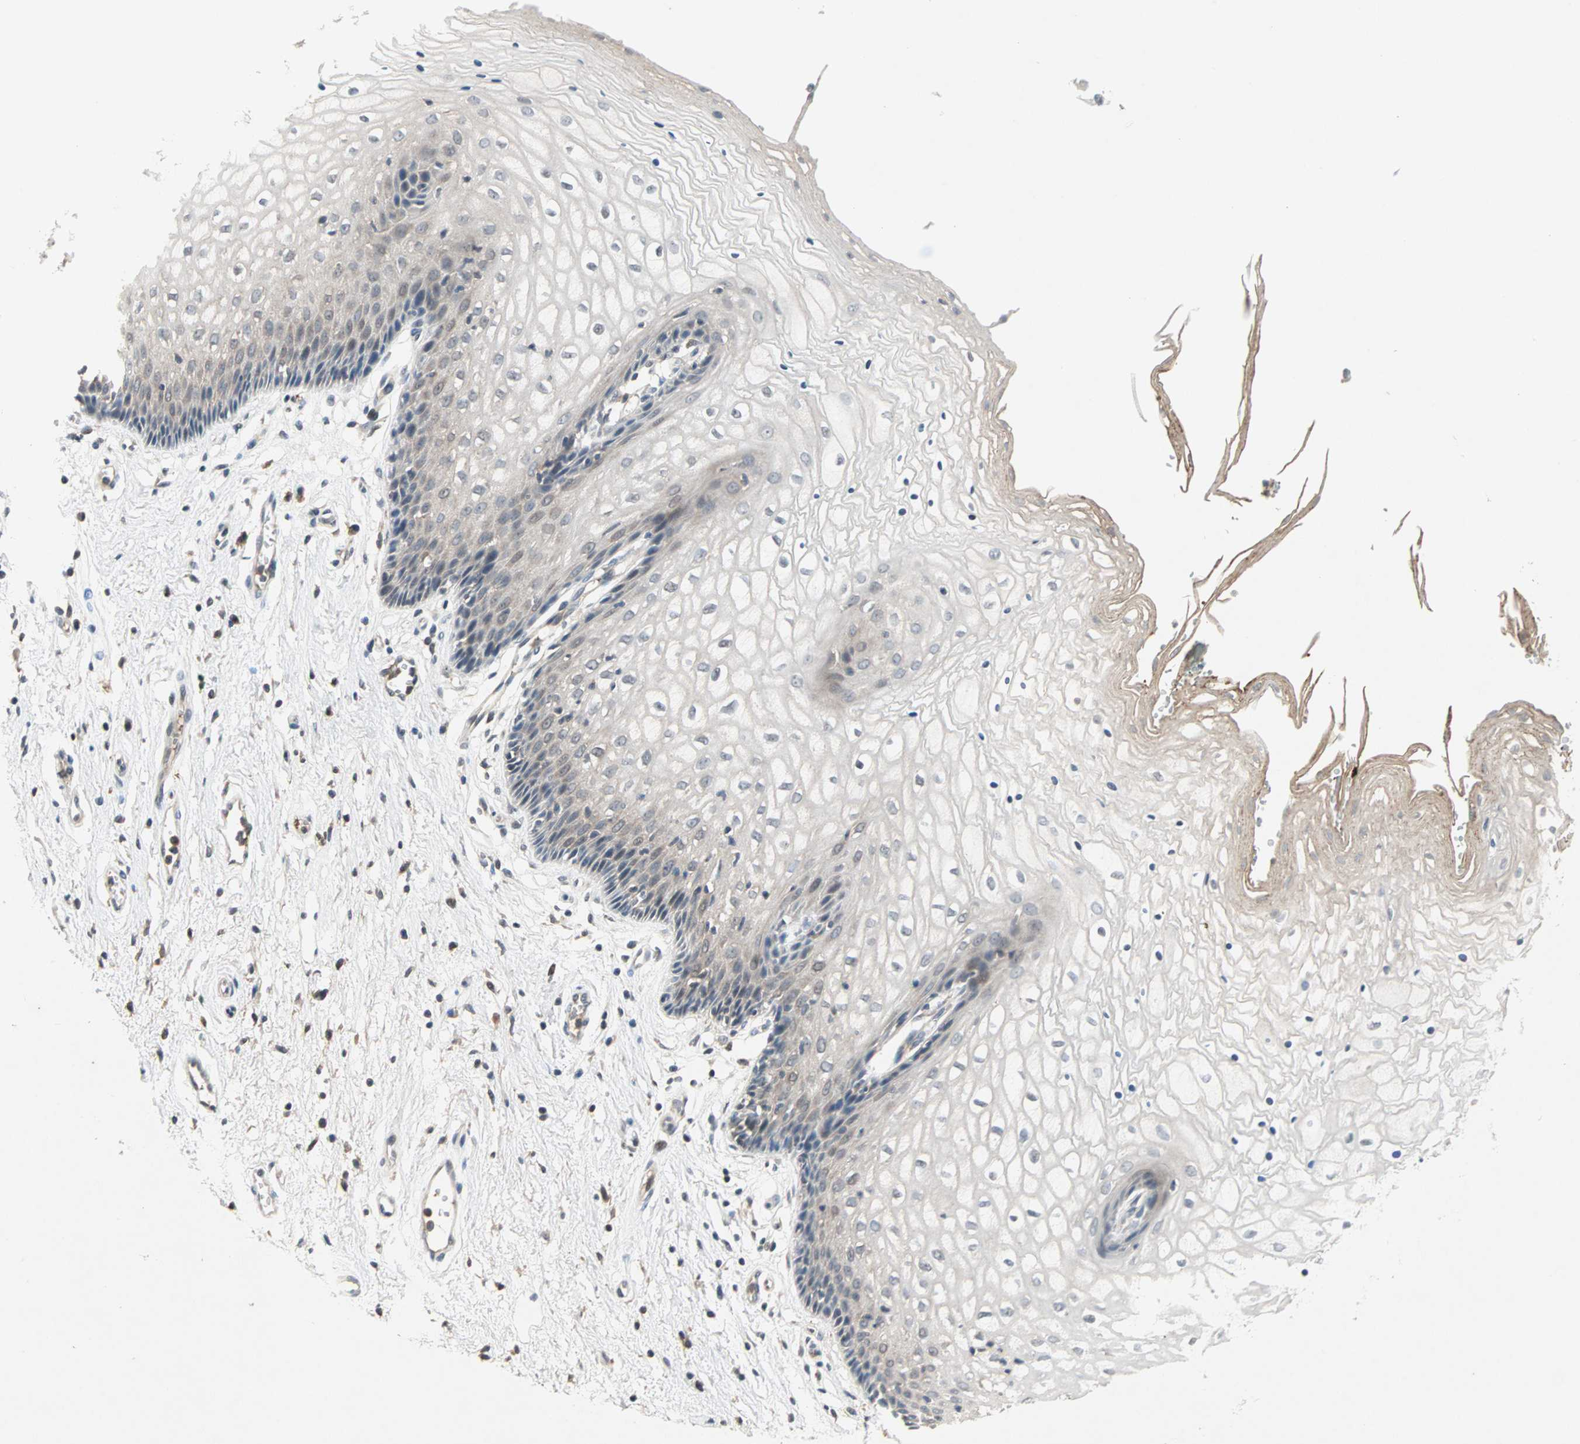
{"staining": {"intensity": "negative", "quantity": "none", "location": "none"}, "tissue": "vagina", "cell_type": "Squamous epithelial cells", "image_type": "normal", "snomed": [{"axis": "morphology", "description": "Normal tissue, NOS"}, {"axis": "topography", "description": "Vagina"}], "caption": "This is an immunohistochemistry (IHC) photomicrograph of normal vagina. There is no expression in squamous epithelial cells.", "gene": "PROS1", "patient": {"sex": "female", "age": 34}}